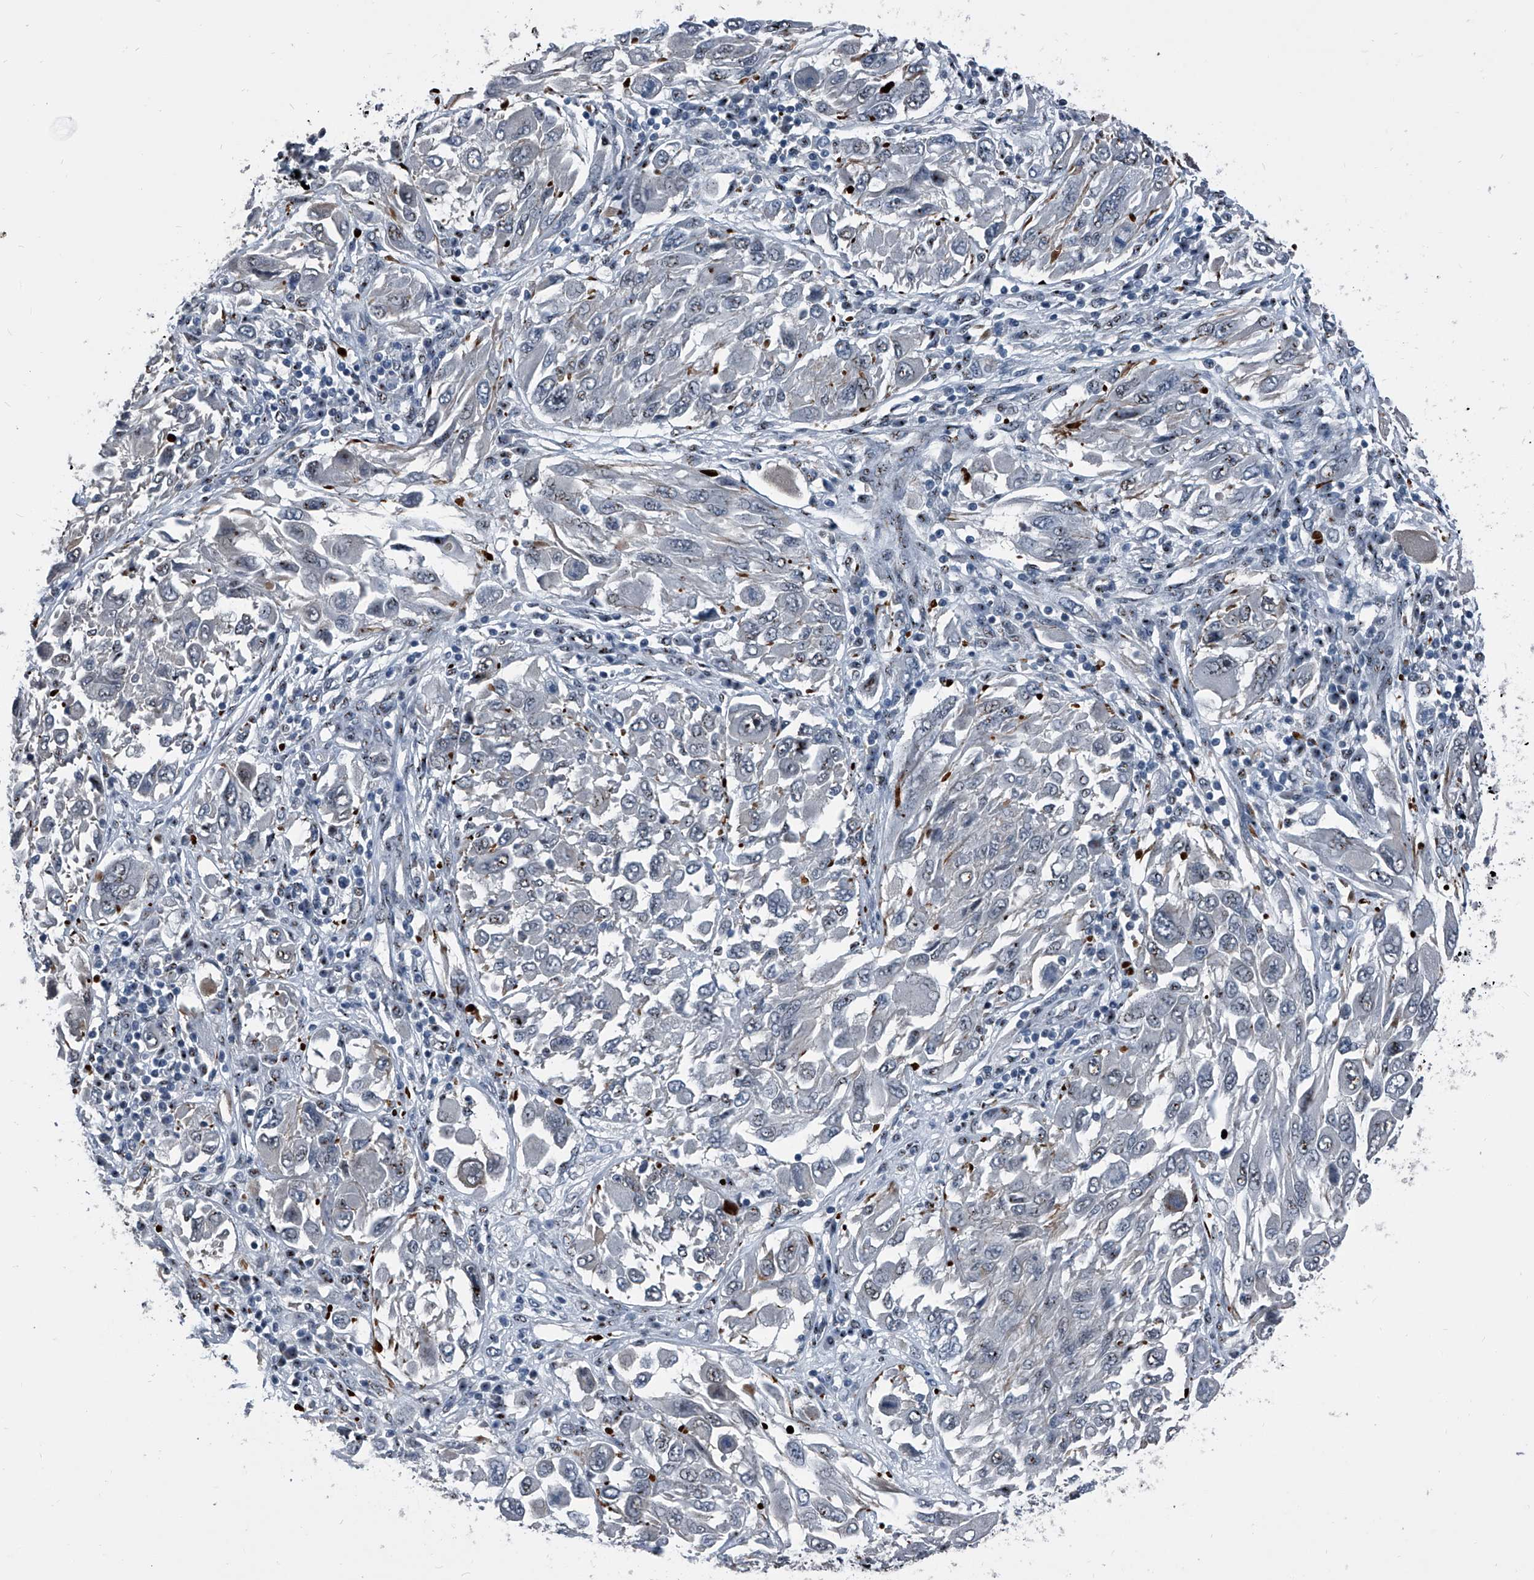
{"staining": {"intensity": "negative", "quantity": "none", "location": "none"}, "tissue": "melanoma", "cell_type": "Tumor cells", "image_type": "cancer", "snomed": [{"axis": "morphology", "description": "Malignant melanoma, NOS"}, {"axis": "topography", "description": "Skin"}], "caption": "Tumor cells are negative for brown protein staining in malignant melanoma. (DAB (3,3'-diaminobenzidine) IHC with hematoxylin counter stain).", "gene": "MEN1", "patient": {"sex": "female", "age": 91}}